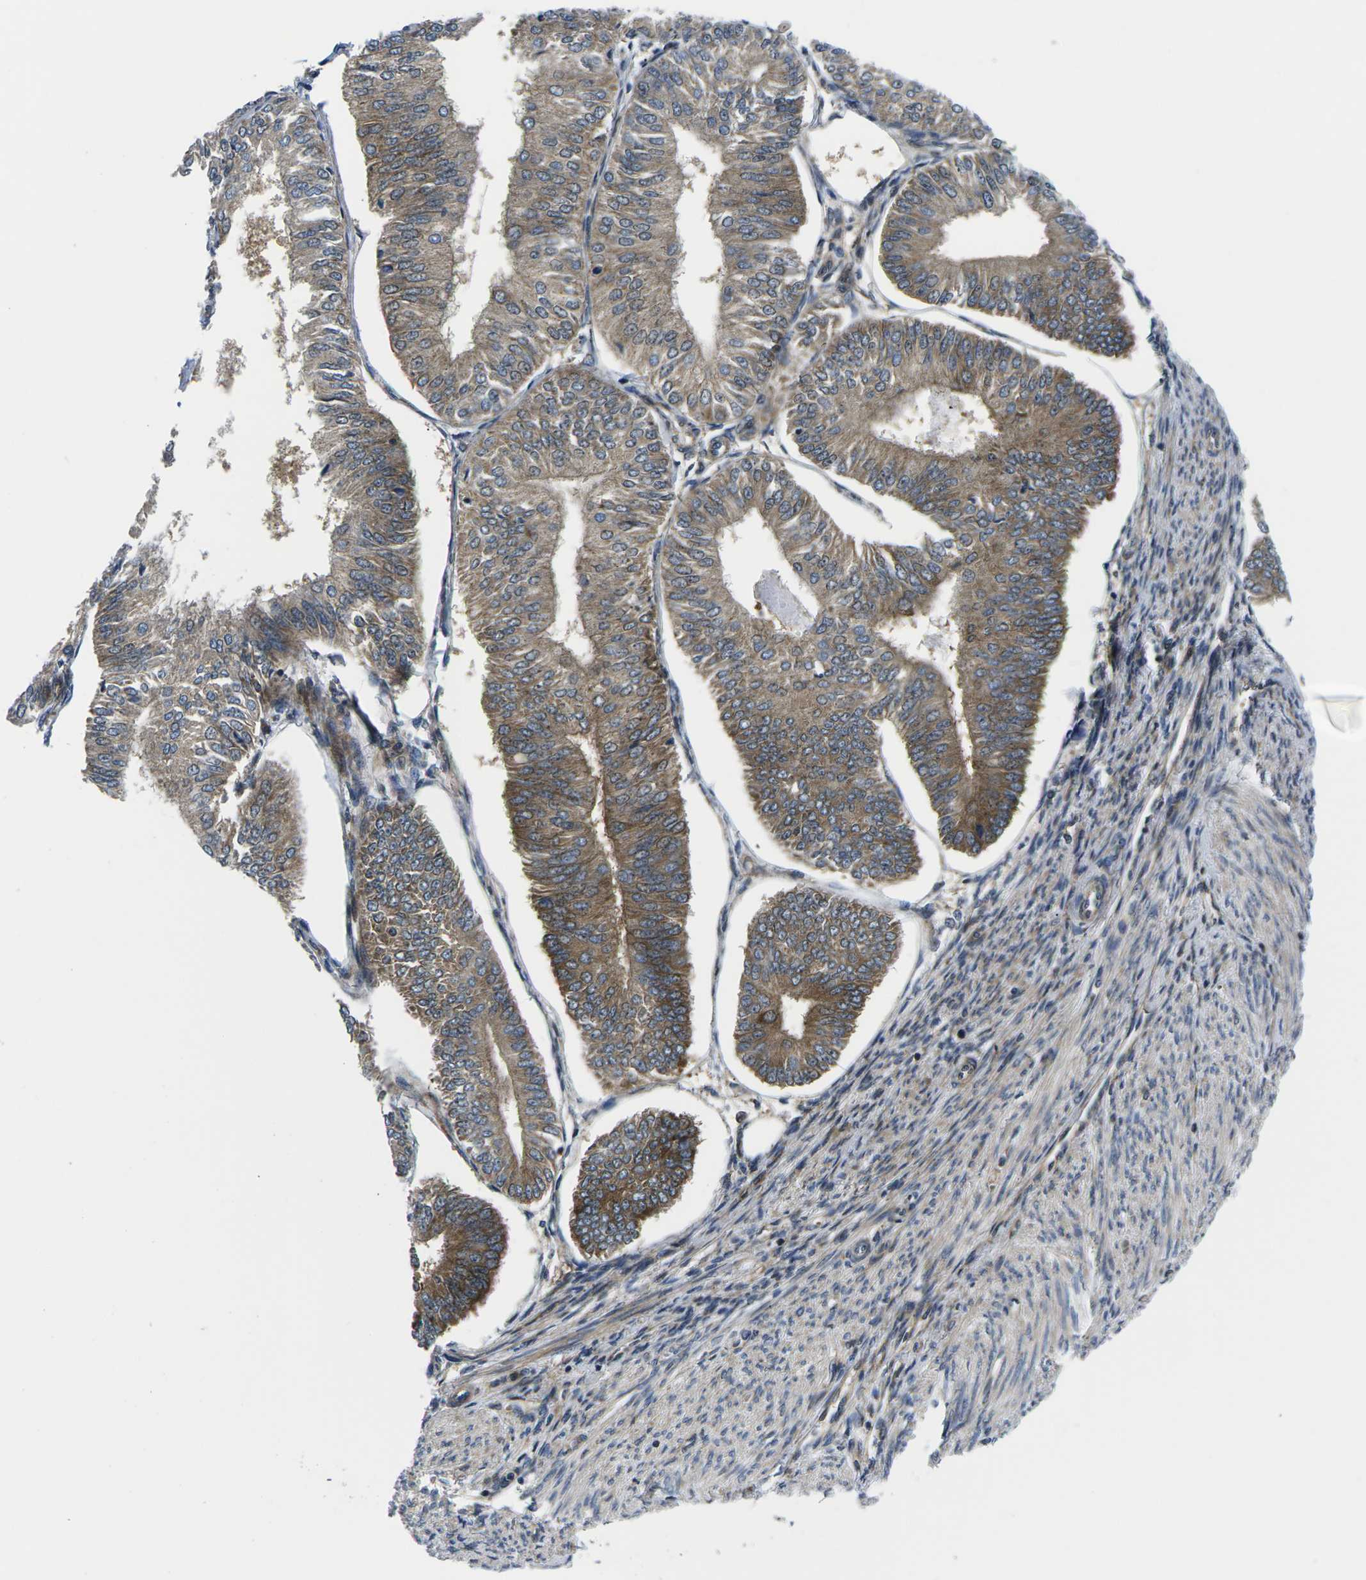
{"staining": {"intensity": "moderate", "quantity": ">75%", "location": "cytoplasmic/membranous"}, "tissue": "endometrial cancer", "cell_type": "Tumor cells", "image_type": "cancer", "snomed": [{"axis": "morphology", "description": "Adenocarcinoma, NOS"}, {"axis": "topography", "description": "Endometrium"}], "caption": "DAB (3,3'-diaminobenzidine) immunohistochemical staining of human endometrial adenocarcinoma exhibits moderate cytoplasmic/membranous protein staining in about >75% of tumor cells.", "gene": "EIF4E", "patient": {"sex": "female", "age": 58}}